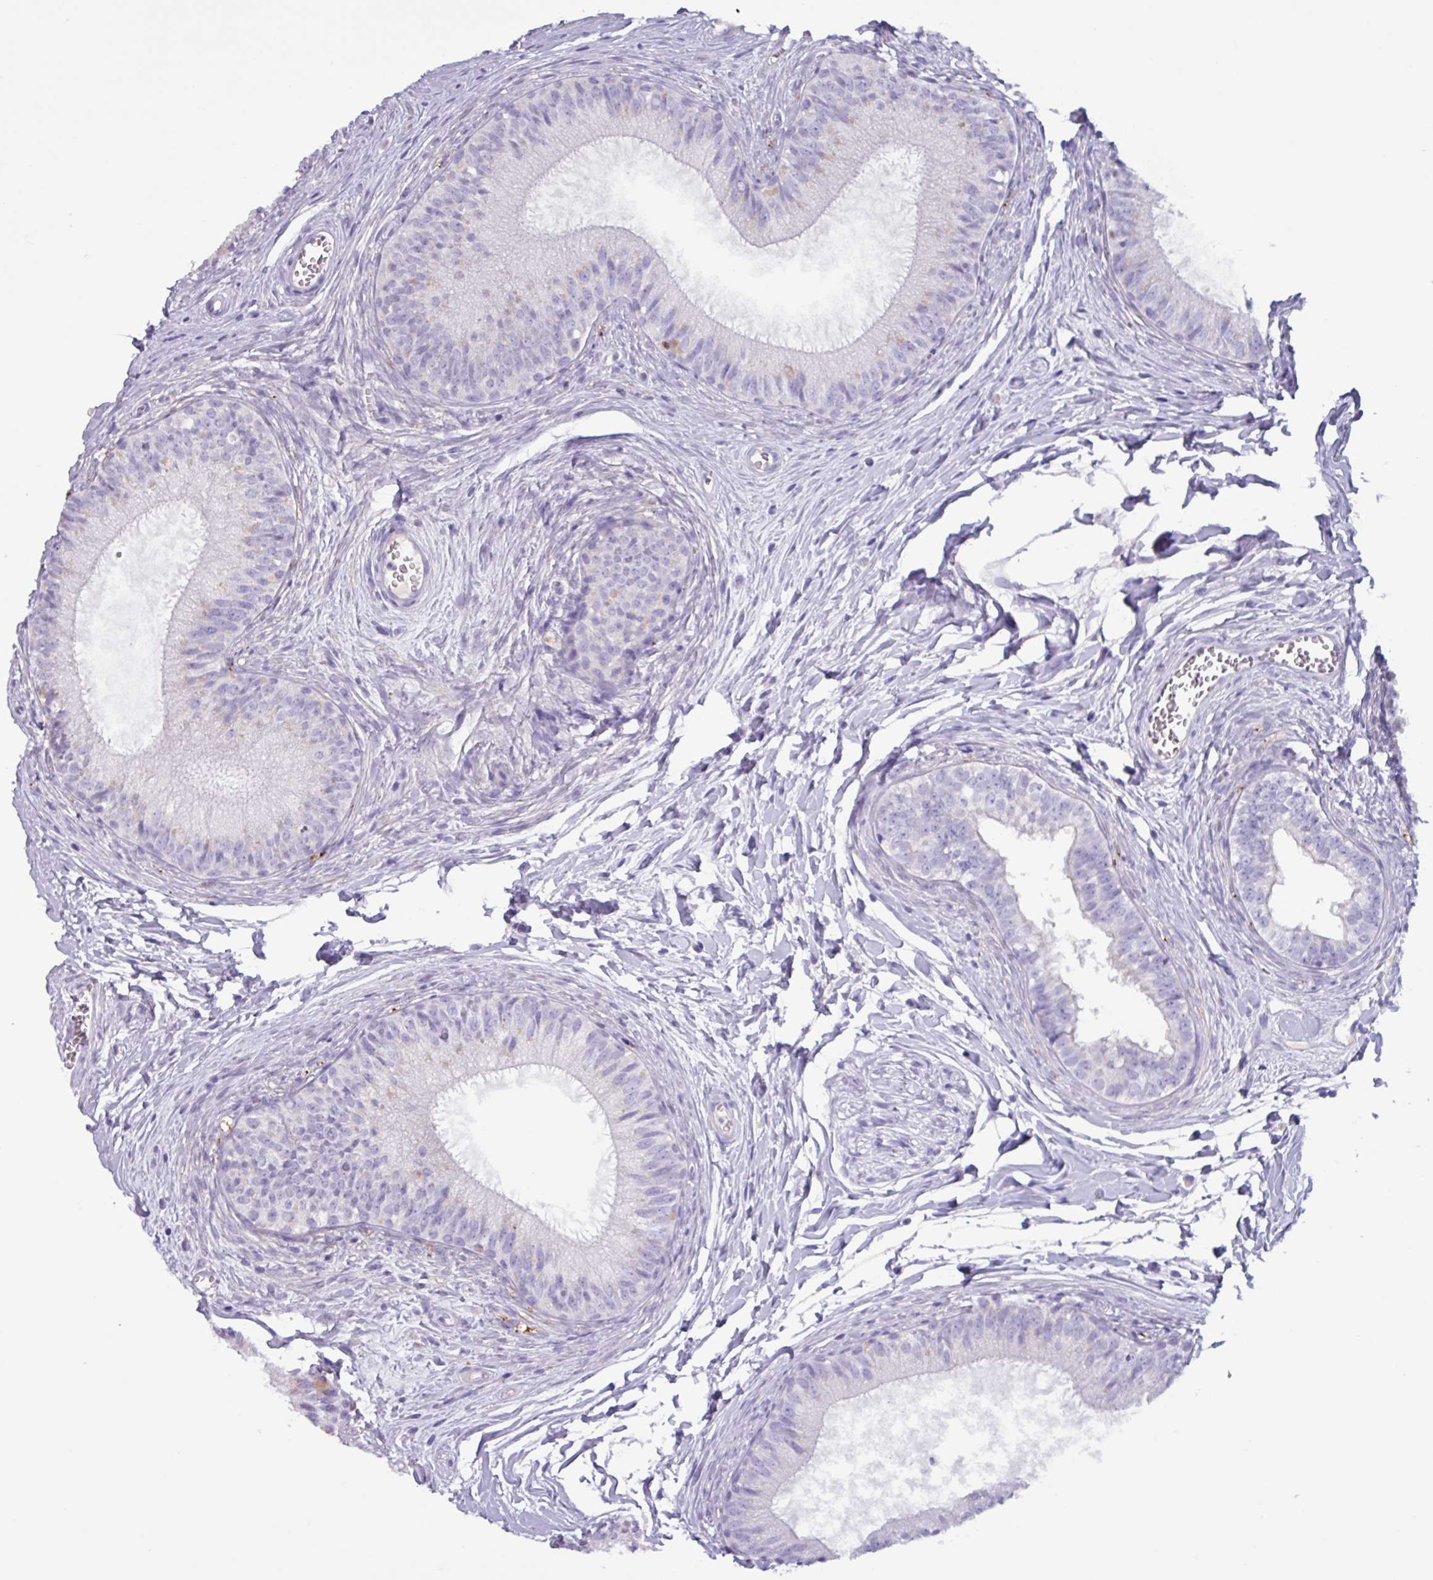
{"staining": {"intensity": "negative", "quantity": "none", "location": "none"}, "tissue": "epididymis", "cell_type": "Glandular cells", "image_type": "normal", "snomed": [{"axis": "morphology", "description": "Normal tissue, NOS"}, {"axis": "topography", "description": "Epididymis"}], "caption": "Human epididymis stained for a protein using immunohistochemistry (IHC) exhibits no staining in glandular cells.", "gene": "OR2T10", "patient": {"sex": "male", "age": 25}}